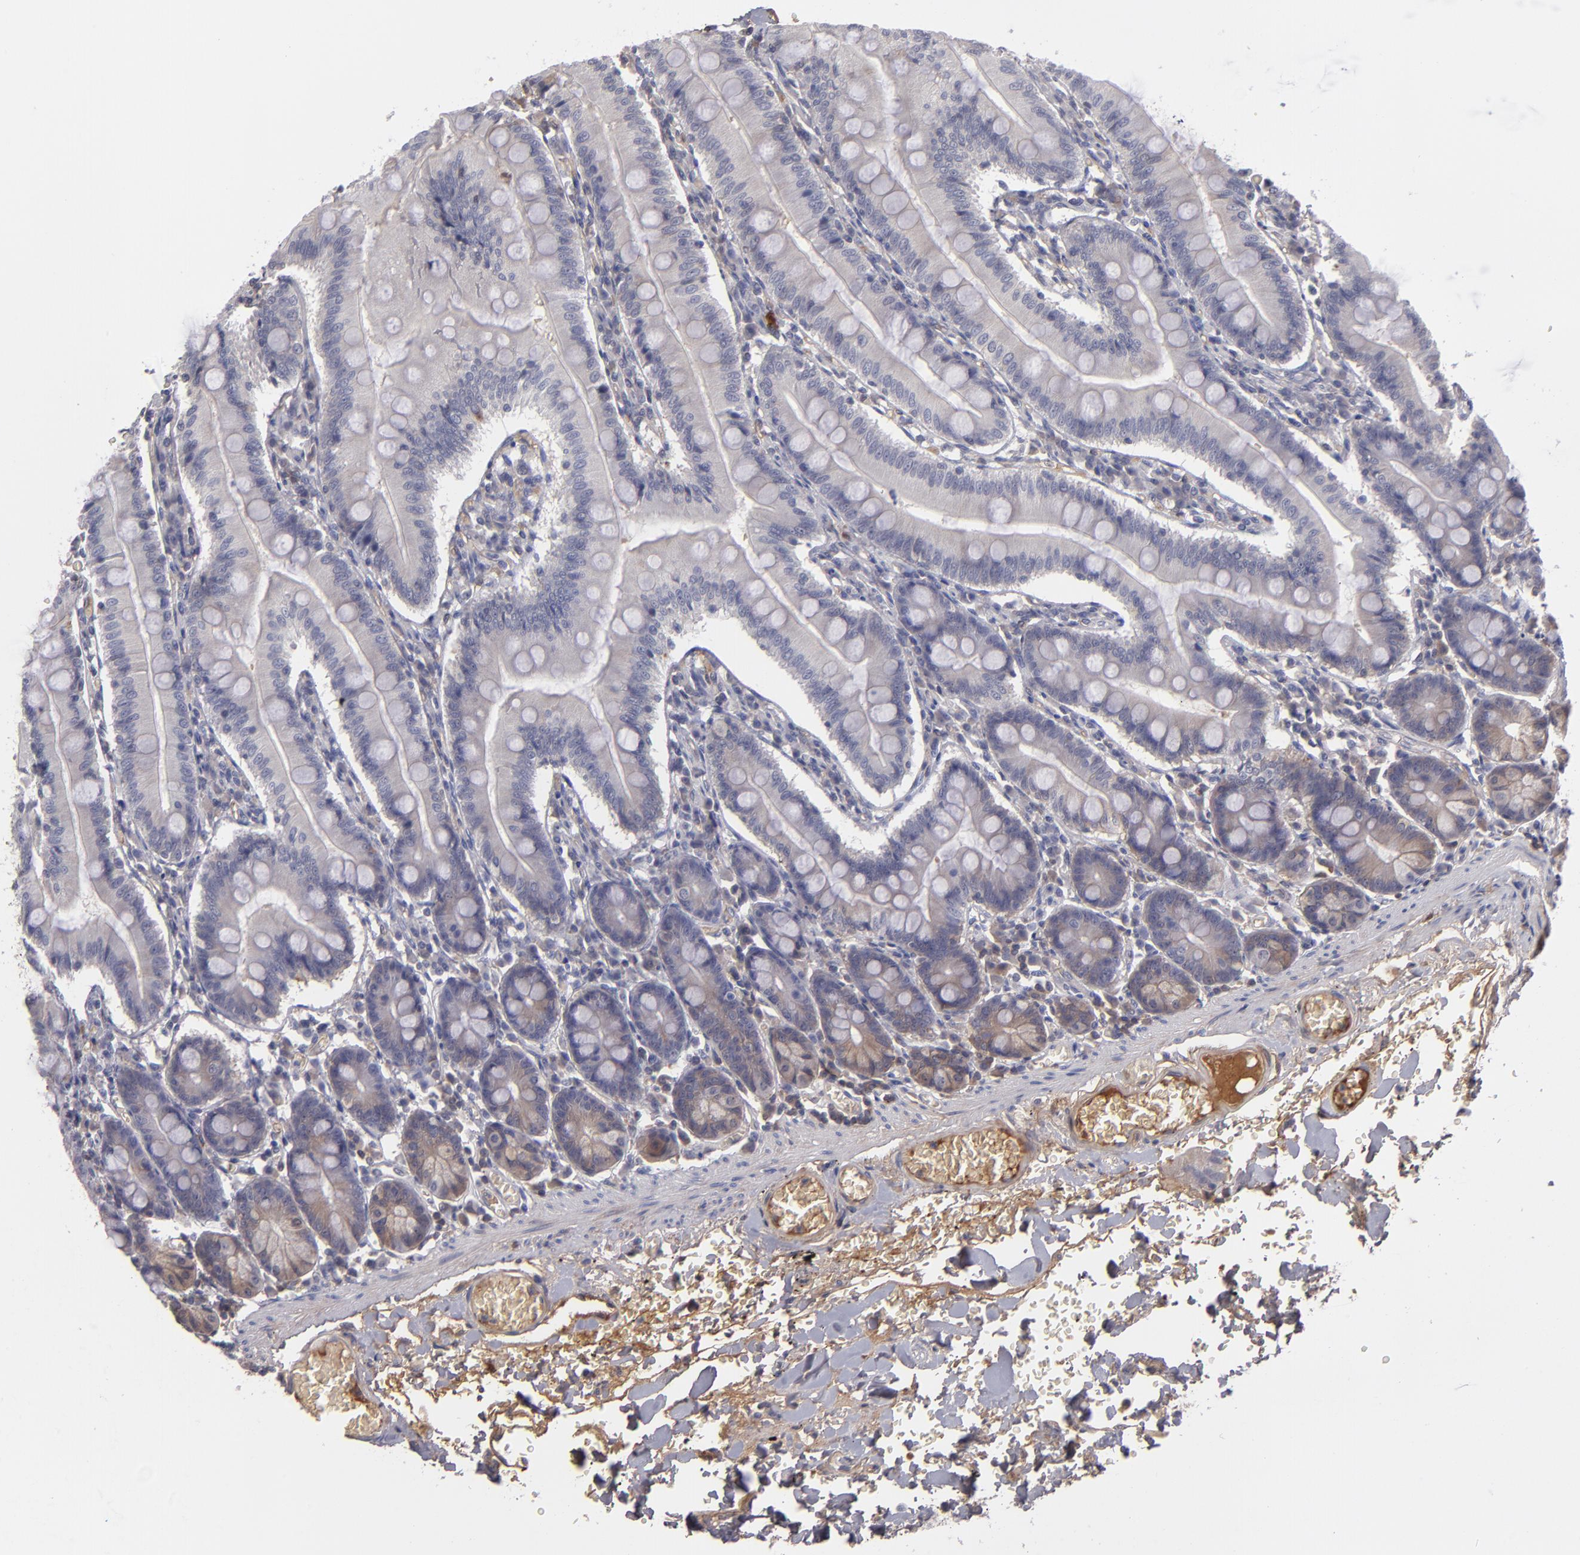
{"staining": {"intensity": "weak", "quantity": "<25%", "location": "cytoplasmic/membranous"}, "tissue": "small intestine", "cell_type": "Glandular cells", "image_type": "normal", "snomed": [{"axis": "morphology", "description": "Normal tissue, NOS"}, {"axis": "topography", "description": "Small intestine"}], "caption": "Immunohistochemistry of unremarkable human small intestine exhibits no expression in glandular cells.", "gene": "ITIH4", "patient": {"sex": "male", "age": 71}}